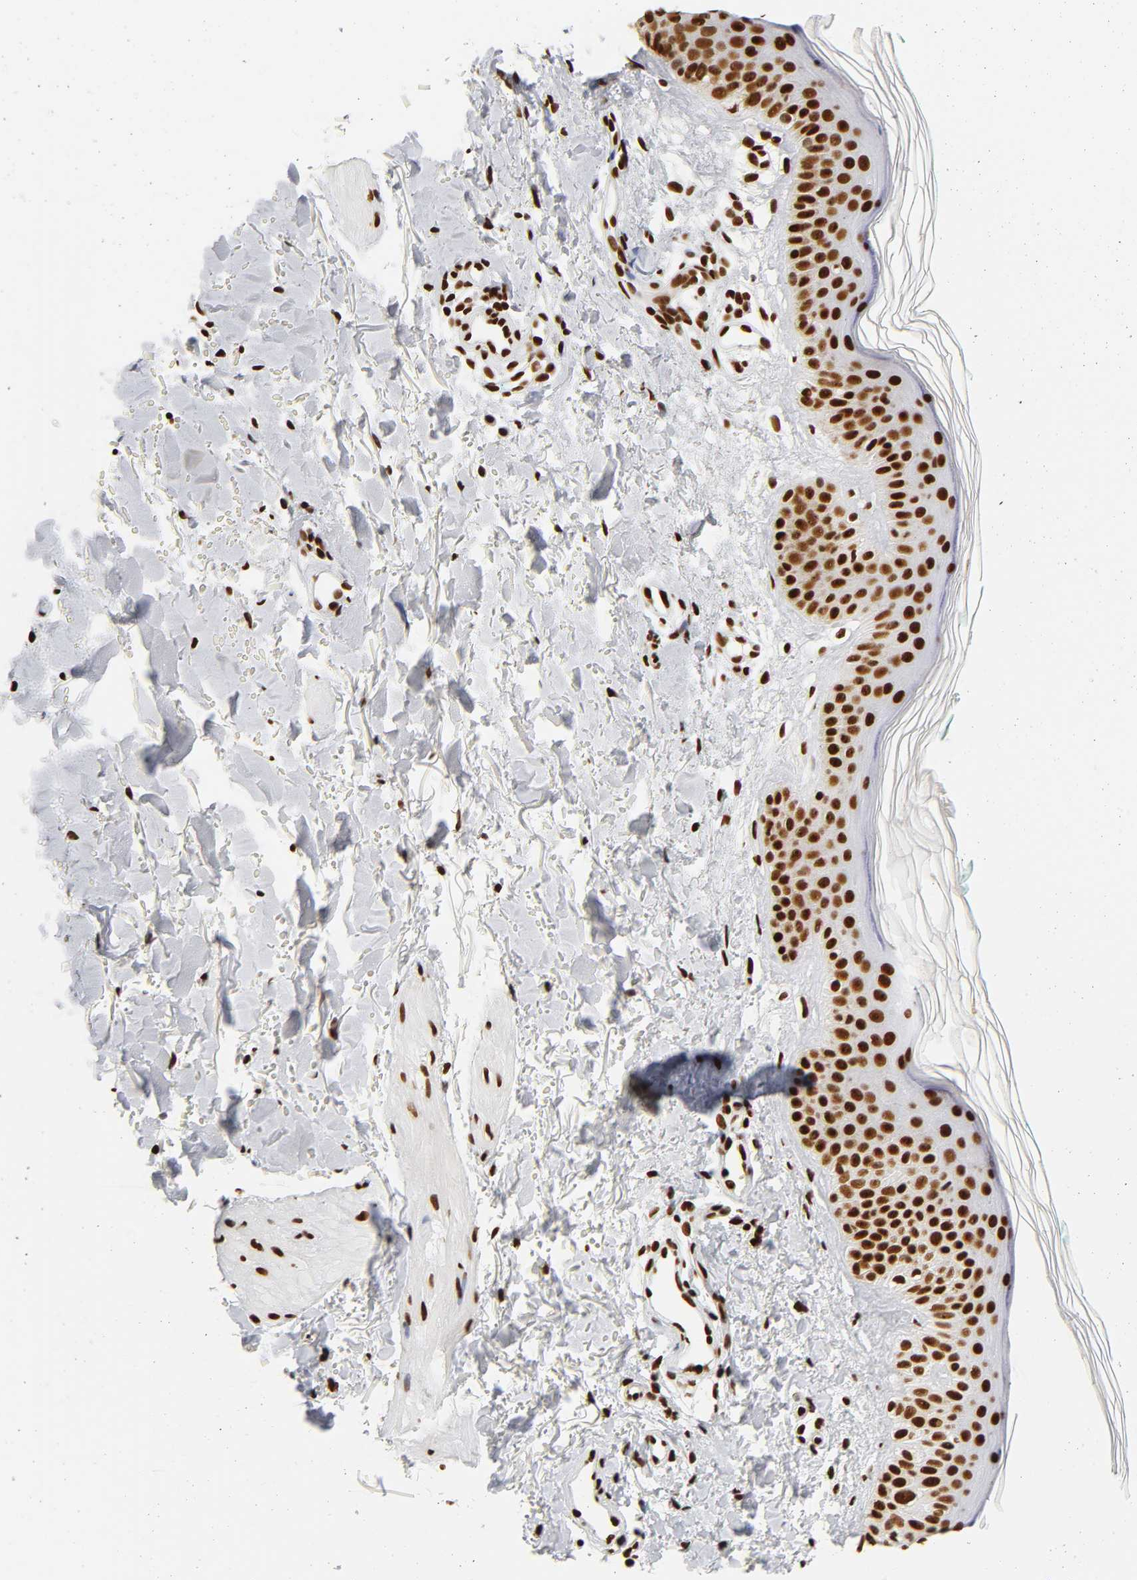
{"staining": {"intensity": "strong", "quantity": ">75%", "location": "nuclear"}, "tissue": "skin", "cell_type": "Fibroblasts", "image_type": "normal", "snomed": [{"axis": "morphology", "description": "Normal tissue, NOS"}, {"axis": "topography", "description": "Skin"}], "caption": "Fibroblasts show strong nuclear positivity in about >75% of cells in normal skin. Nuclei are stained in blue.", "gene": "XRCC6", "patient": {"sex": "male", "age": 71}}